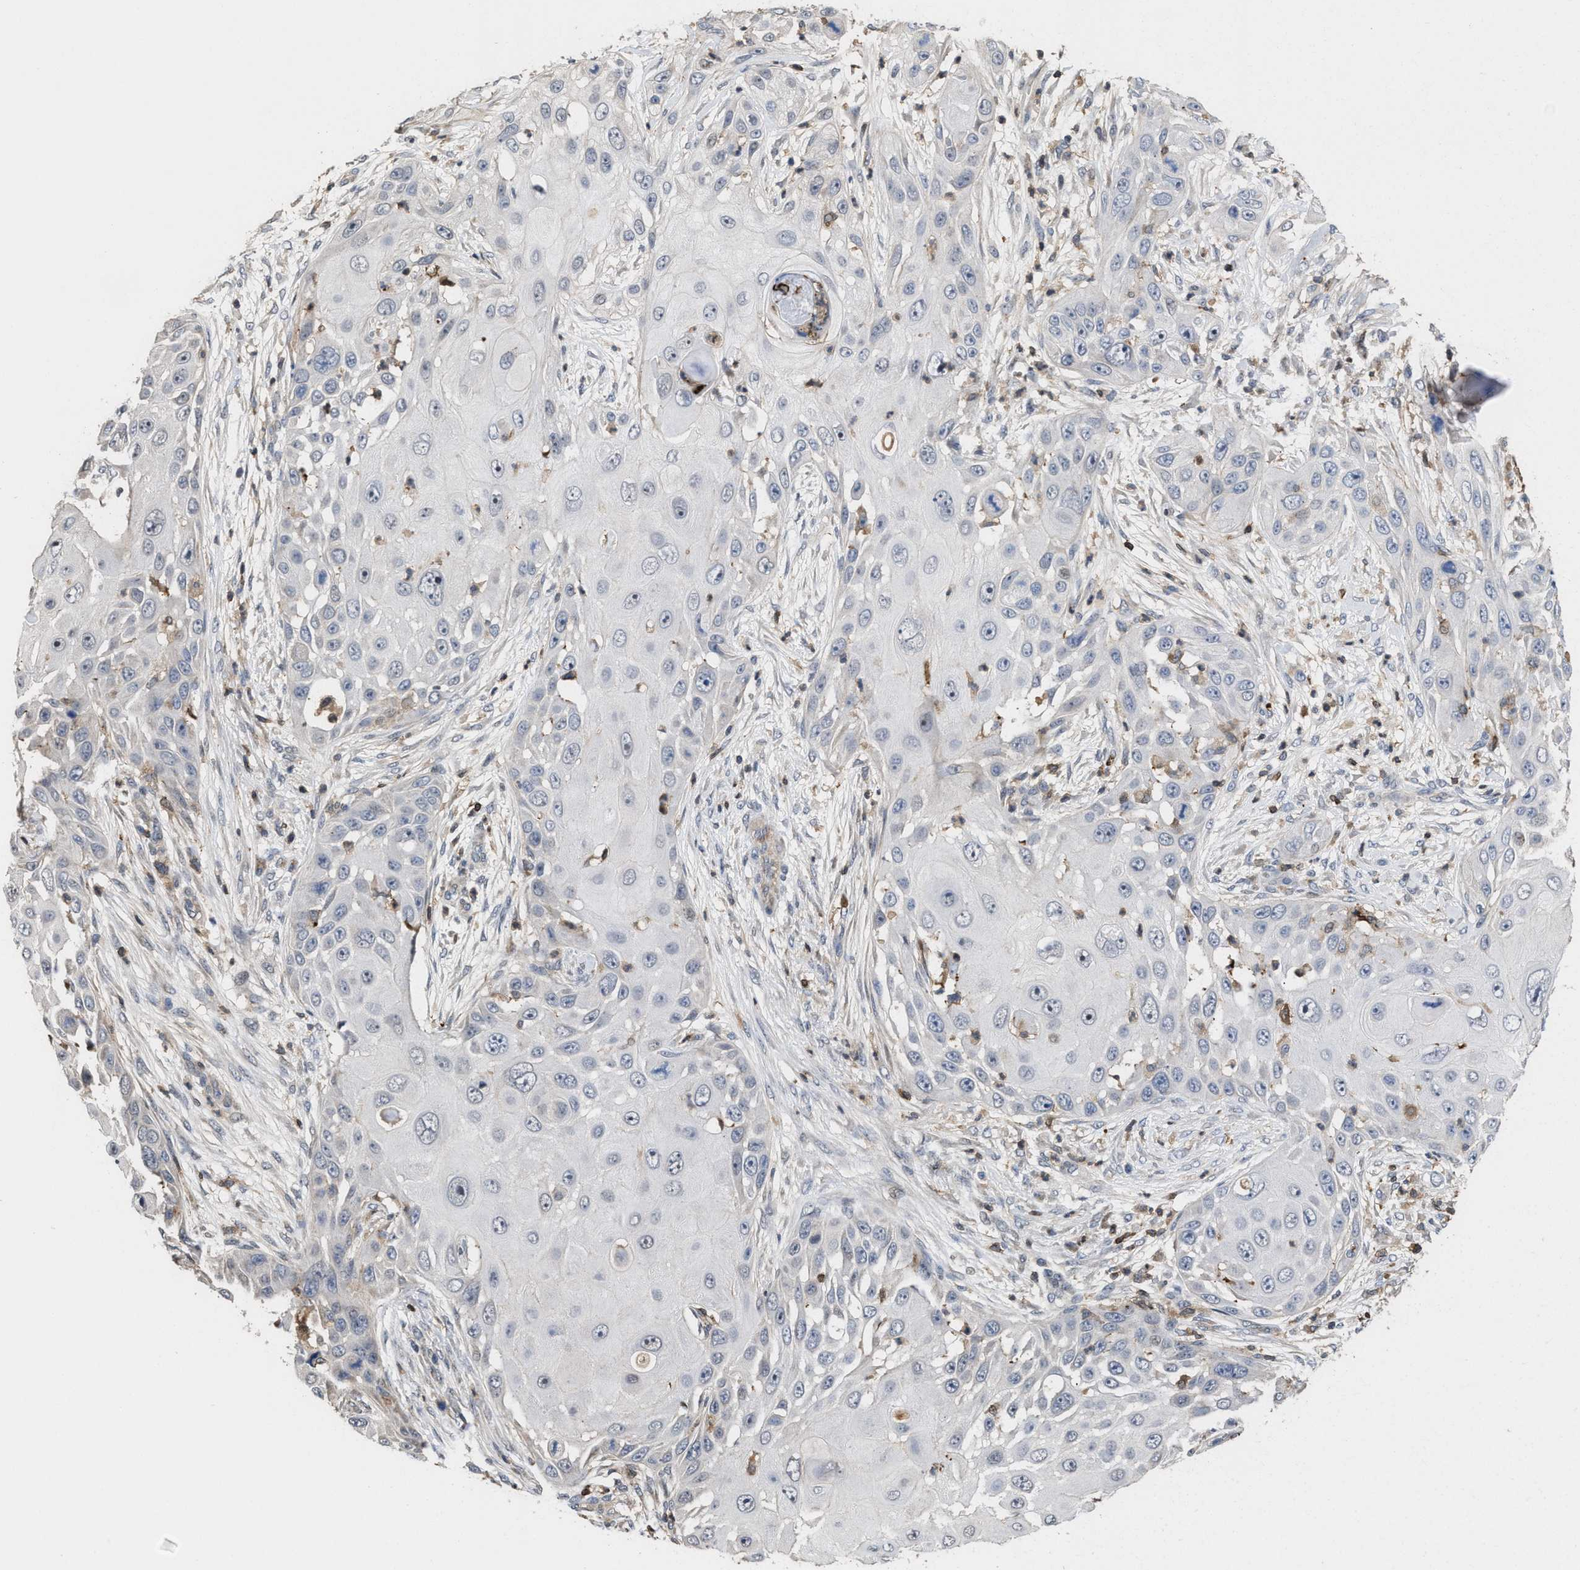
{"staining": {"intensity": "negative", "quantity": "none", "location": "none"}, "tissue": "skin cancer", "cell_type": "Tumor cells", "image_type": "cancer", "snomed": [{"axis": "morphology", "description": "Squamous cell carcinoma, NOS"}, {"axis": "topography", "description": "Skin"}], "caption": "Immunohistochemical staining of skin cancer (squamous cell carcinoma) displays no significant positivity in tumor cells.", "gene": "PTPRE", "patient": {"sex": "female", "age": 44}}